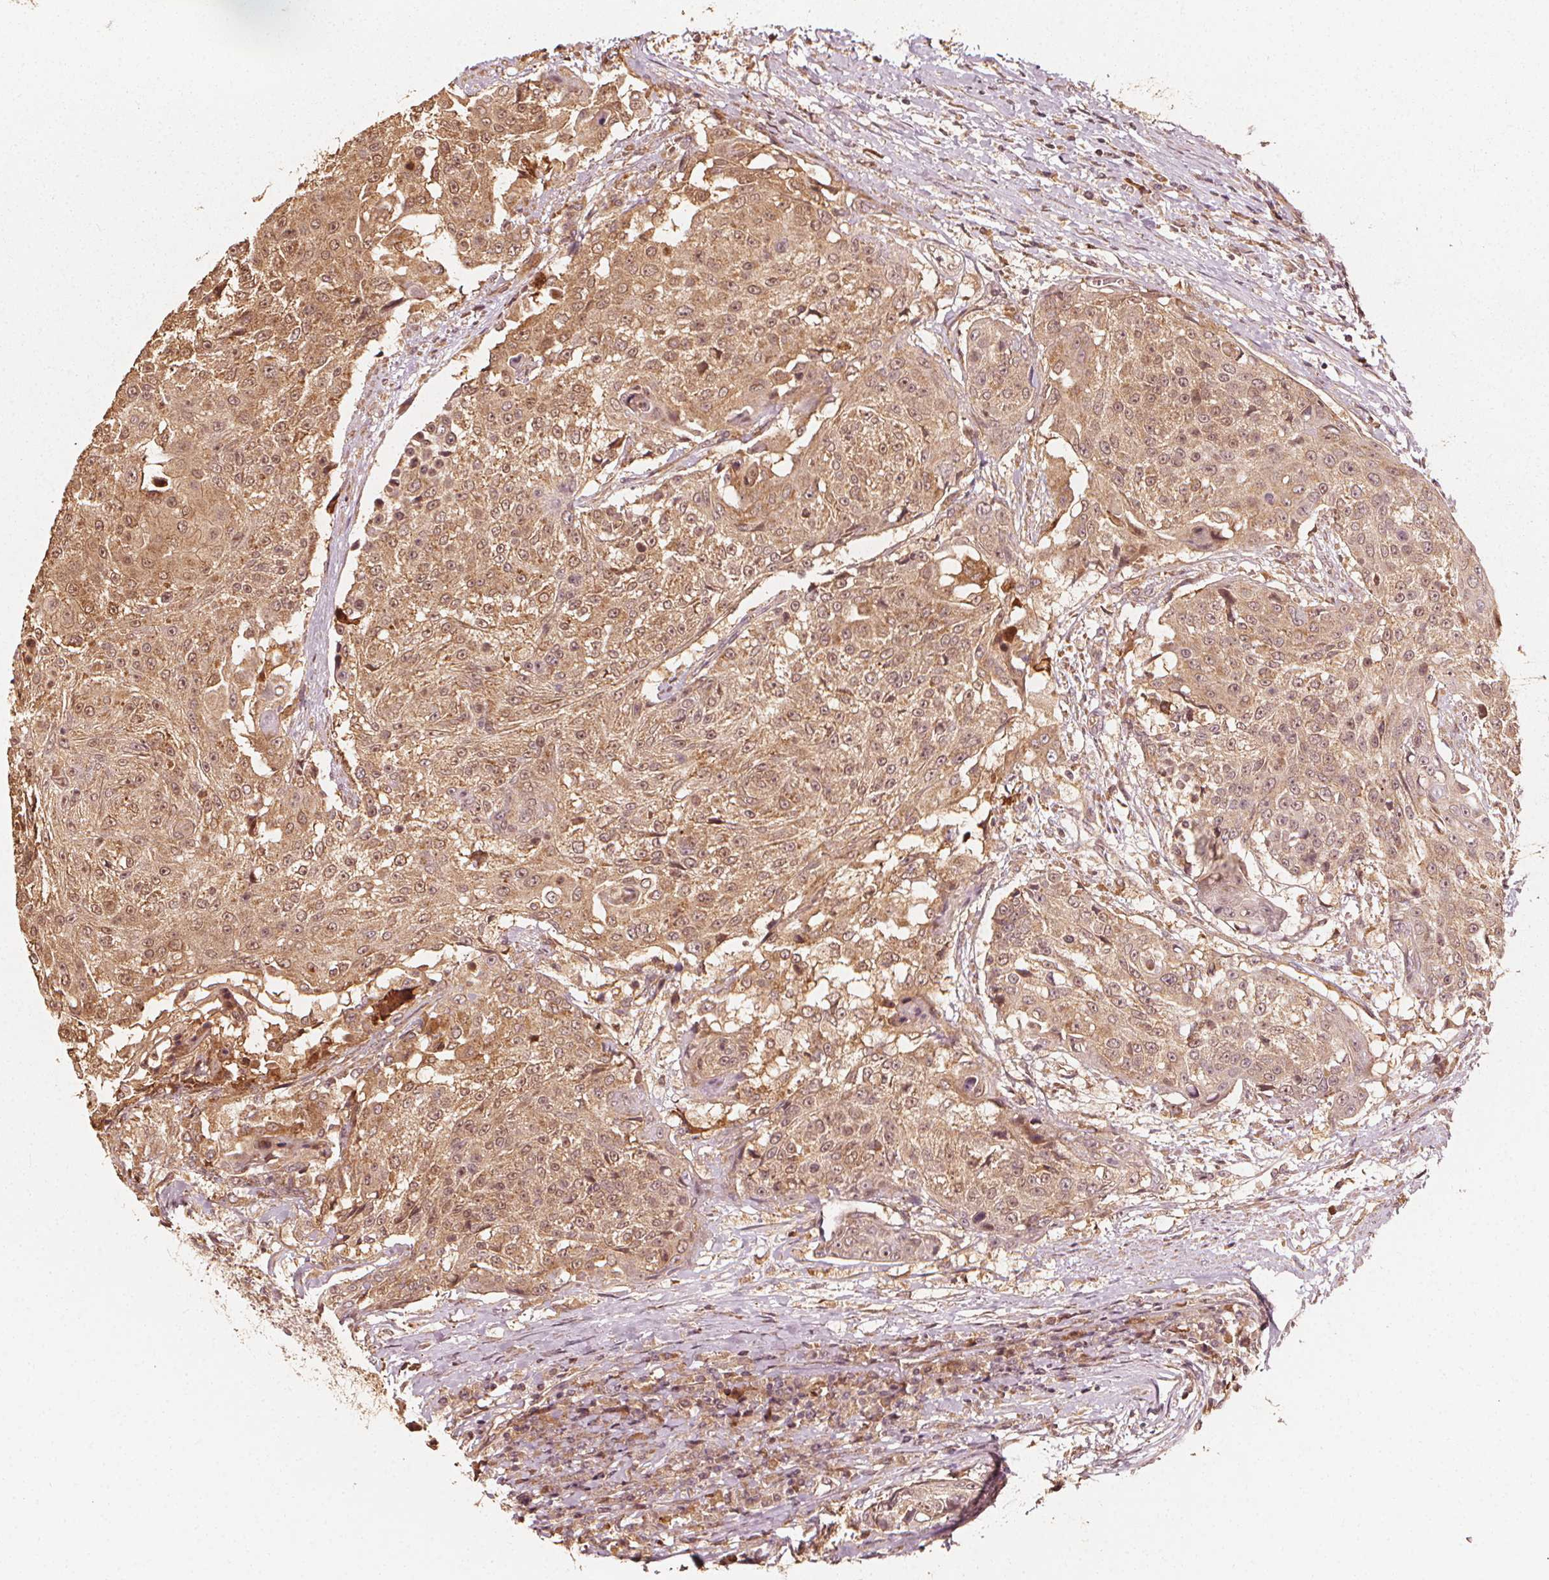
{"staining": {"intensity": "weak", "quantity": ">75%", "location": "cytoplasmic/membranous,nuclear"}, "tissue": "urothelial cancer", "cell_type": "Tumor cells", "image_type": "cancer", "snomed": [{"axis": "morphology", "description": "Urothelial carcinoma, High grade"}, {"axis": "topography", "description": "Urinary bladder"}], "caption": "High-power microscopy captured an IHC micrograph of urothelial cancer, revealing weak cytoplasmic/membranous and nuclear expression in approximately >75% of tumor cells.", "gene": "NPC1", "patient": {"sex": "female", "age": 63}}